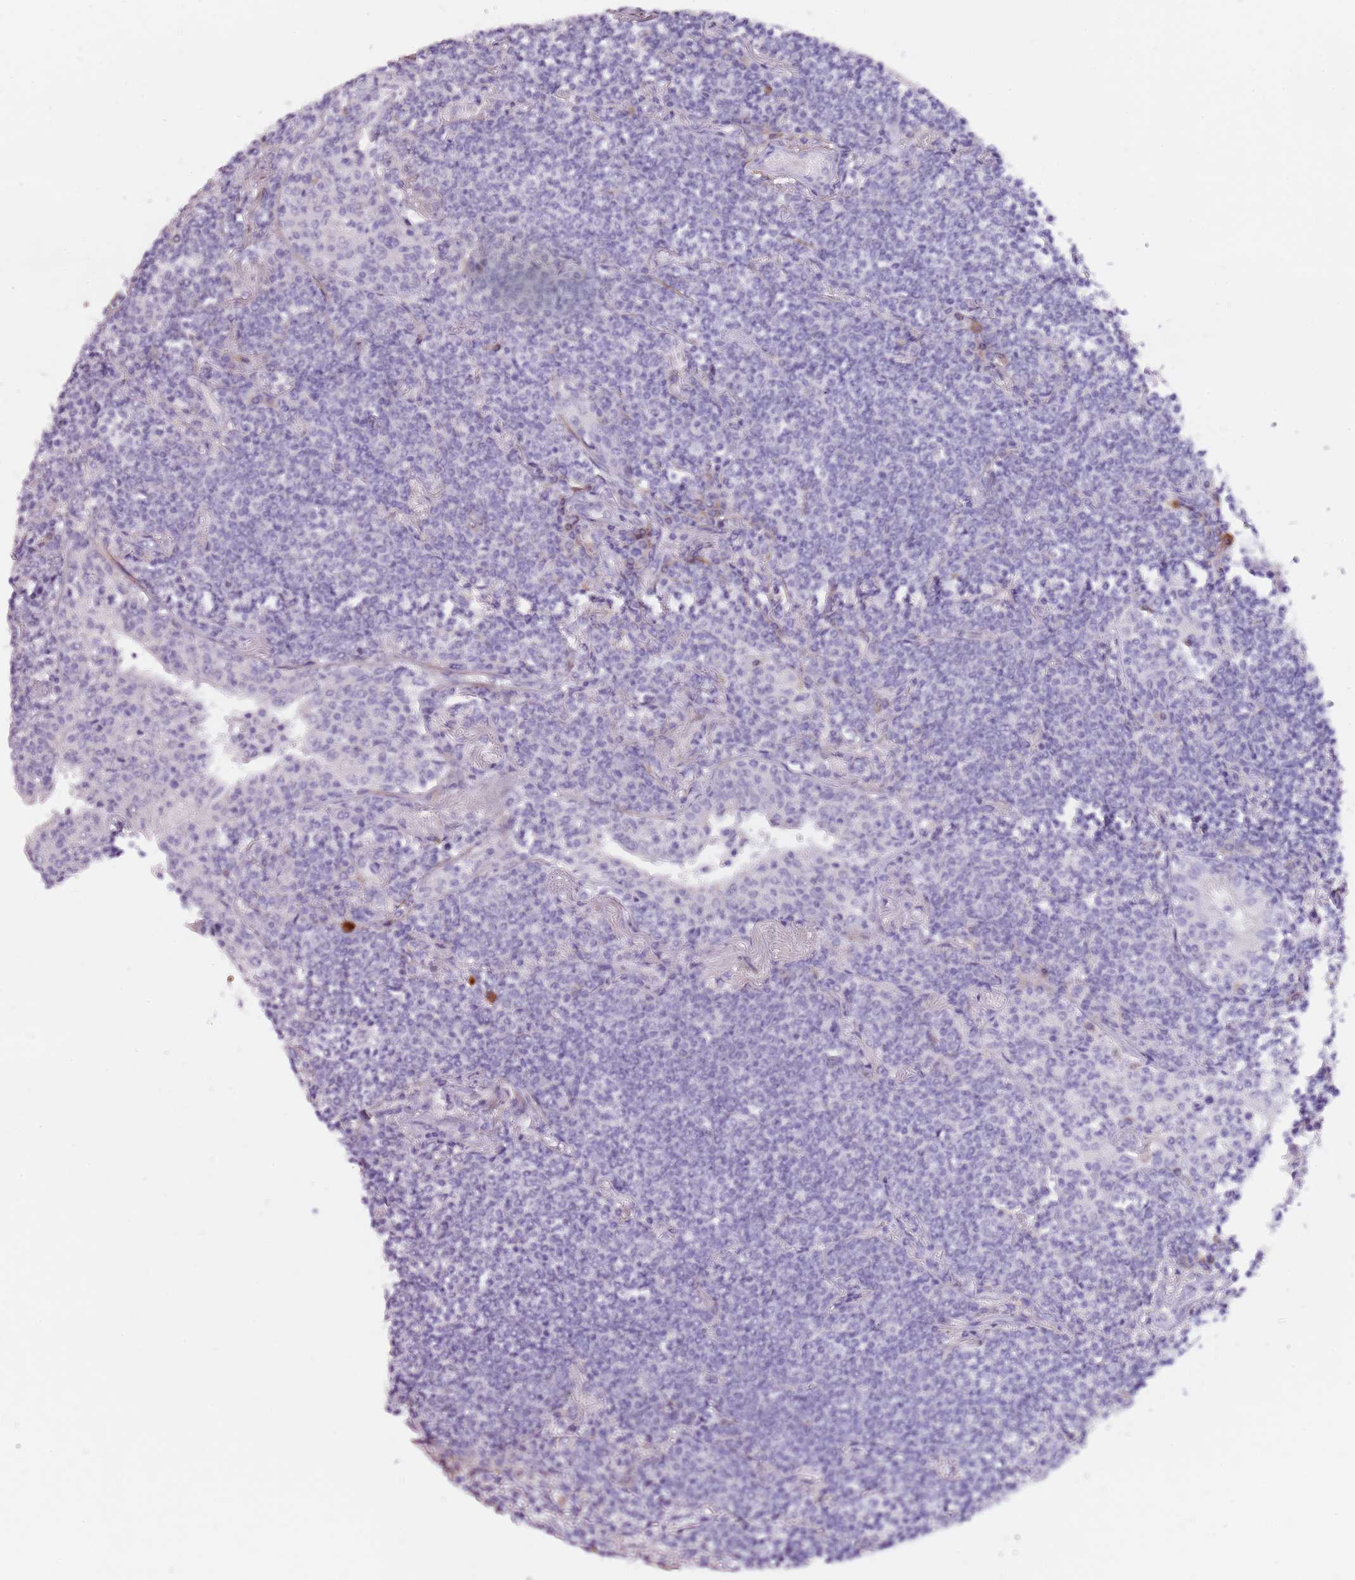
{"staining": {"intensity": "negative", "quantity": "none", "location": "none"}, "tissue": "lymphoma", "cell_type": "Tumor cells", "image_type": "cancer", "snomed": [{"axis": "morphology", "description": "Malignant lymphoma, non-Hodgkin's type, Low grade"}, {"axis": "topography", "description": "Lung"}], "caption": "High magnification brightfield microscopy of lymphoma stained with DAB (brown) and counterstained with hematoxylin (blue): tumor cells show no significant expression. (Brightfield microscopy of DAB IHC at high magnification).", "gene": "NKX2-3", "patient": {"sex": "female", "age": 71}}